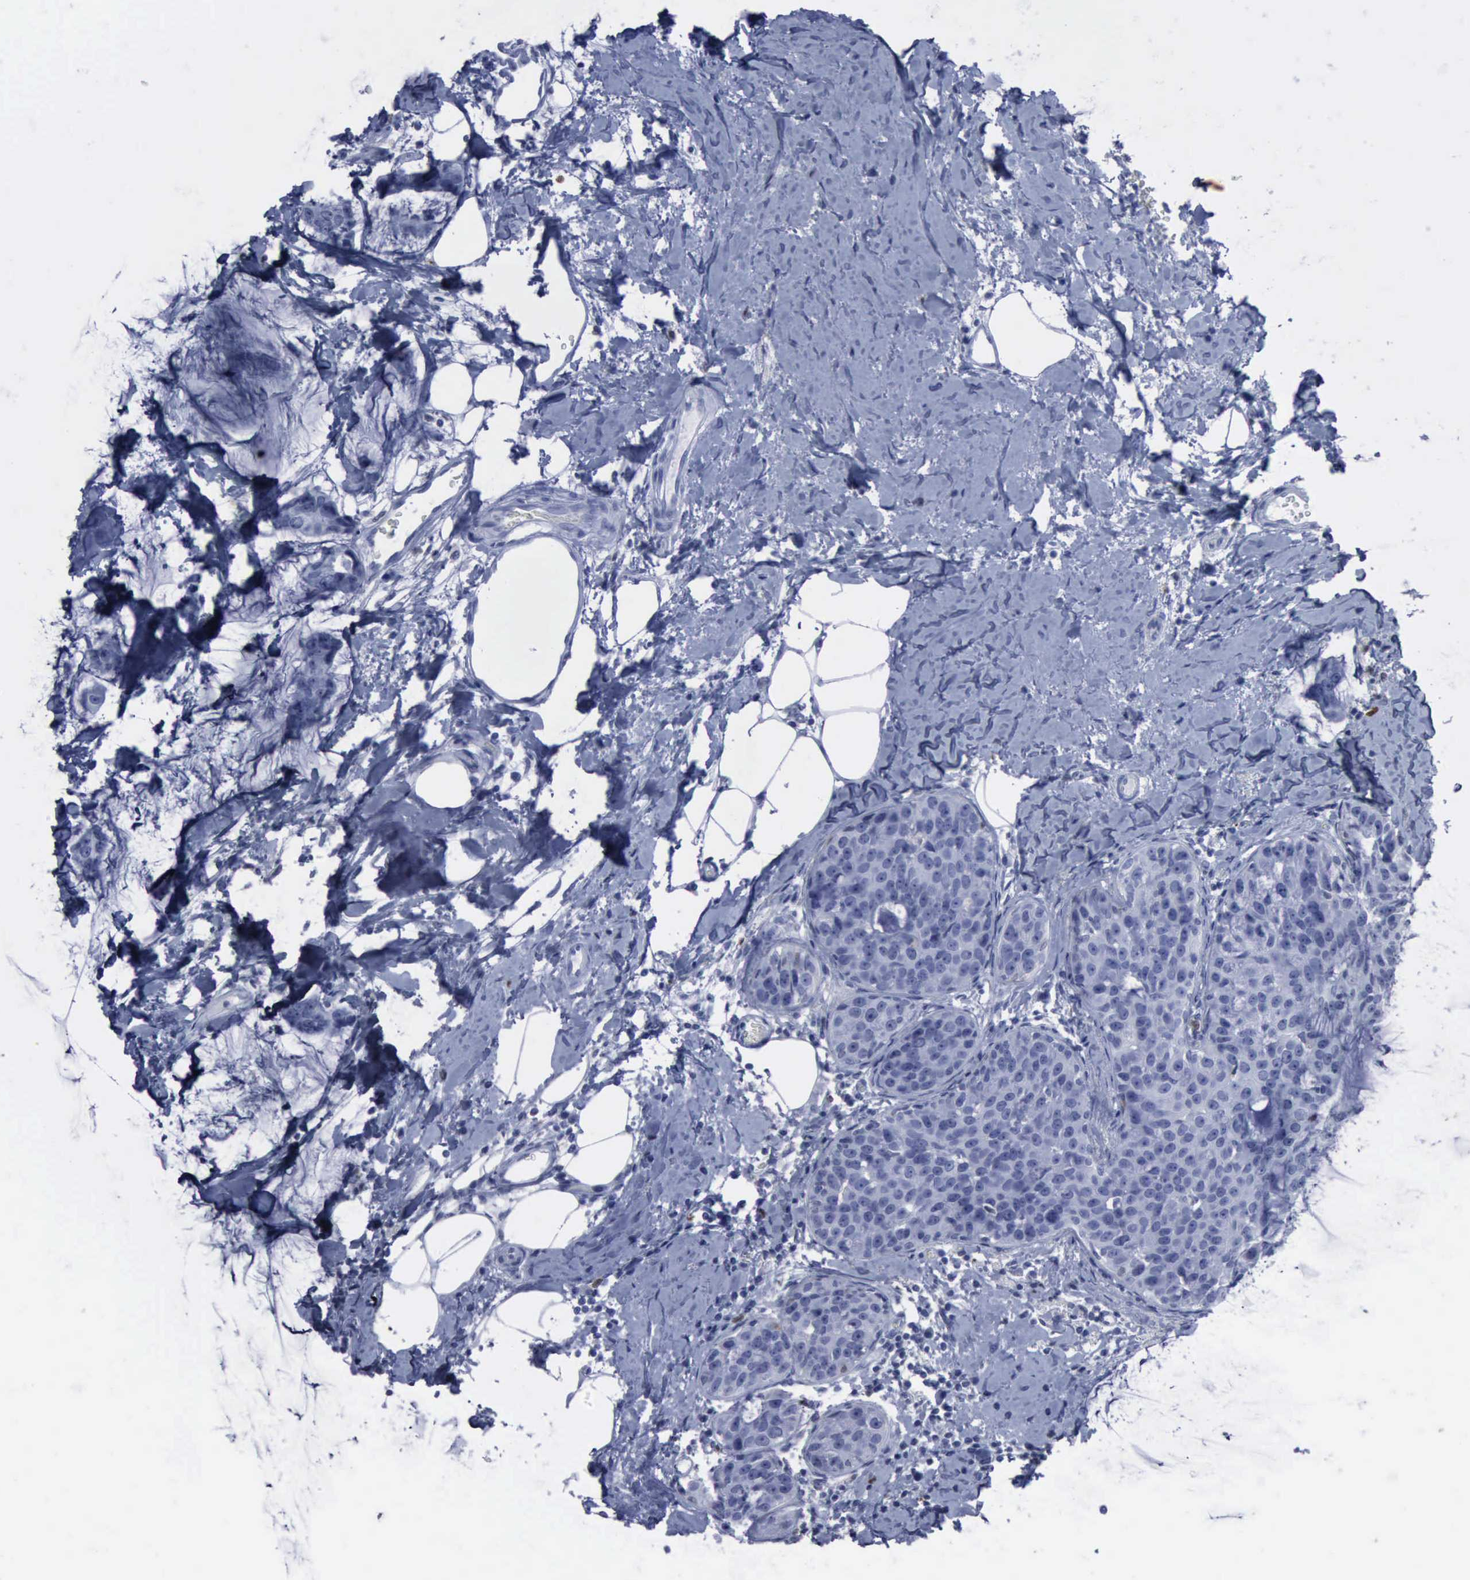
{"staining": {"intensity": "negative", "quantity": "none", "location": "none"}, "tissue": "breast cancer", "cell_type": "Tumor cells", "image_type": "cancer", "snomed": [{"axis": "morphology", "description": "Normal tissue, NOS"}, {"axis": "morphology", "description": "Duct carcinoma"}, {"axis": "topography", "description": "Breast"}], "caption": "A micrograph of human breast cancer is negative for staining in tumor cells.", "gene": "CSTA", "patient": {"sex": "female", "age": 50}}